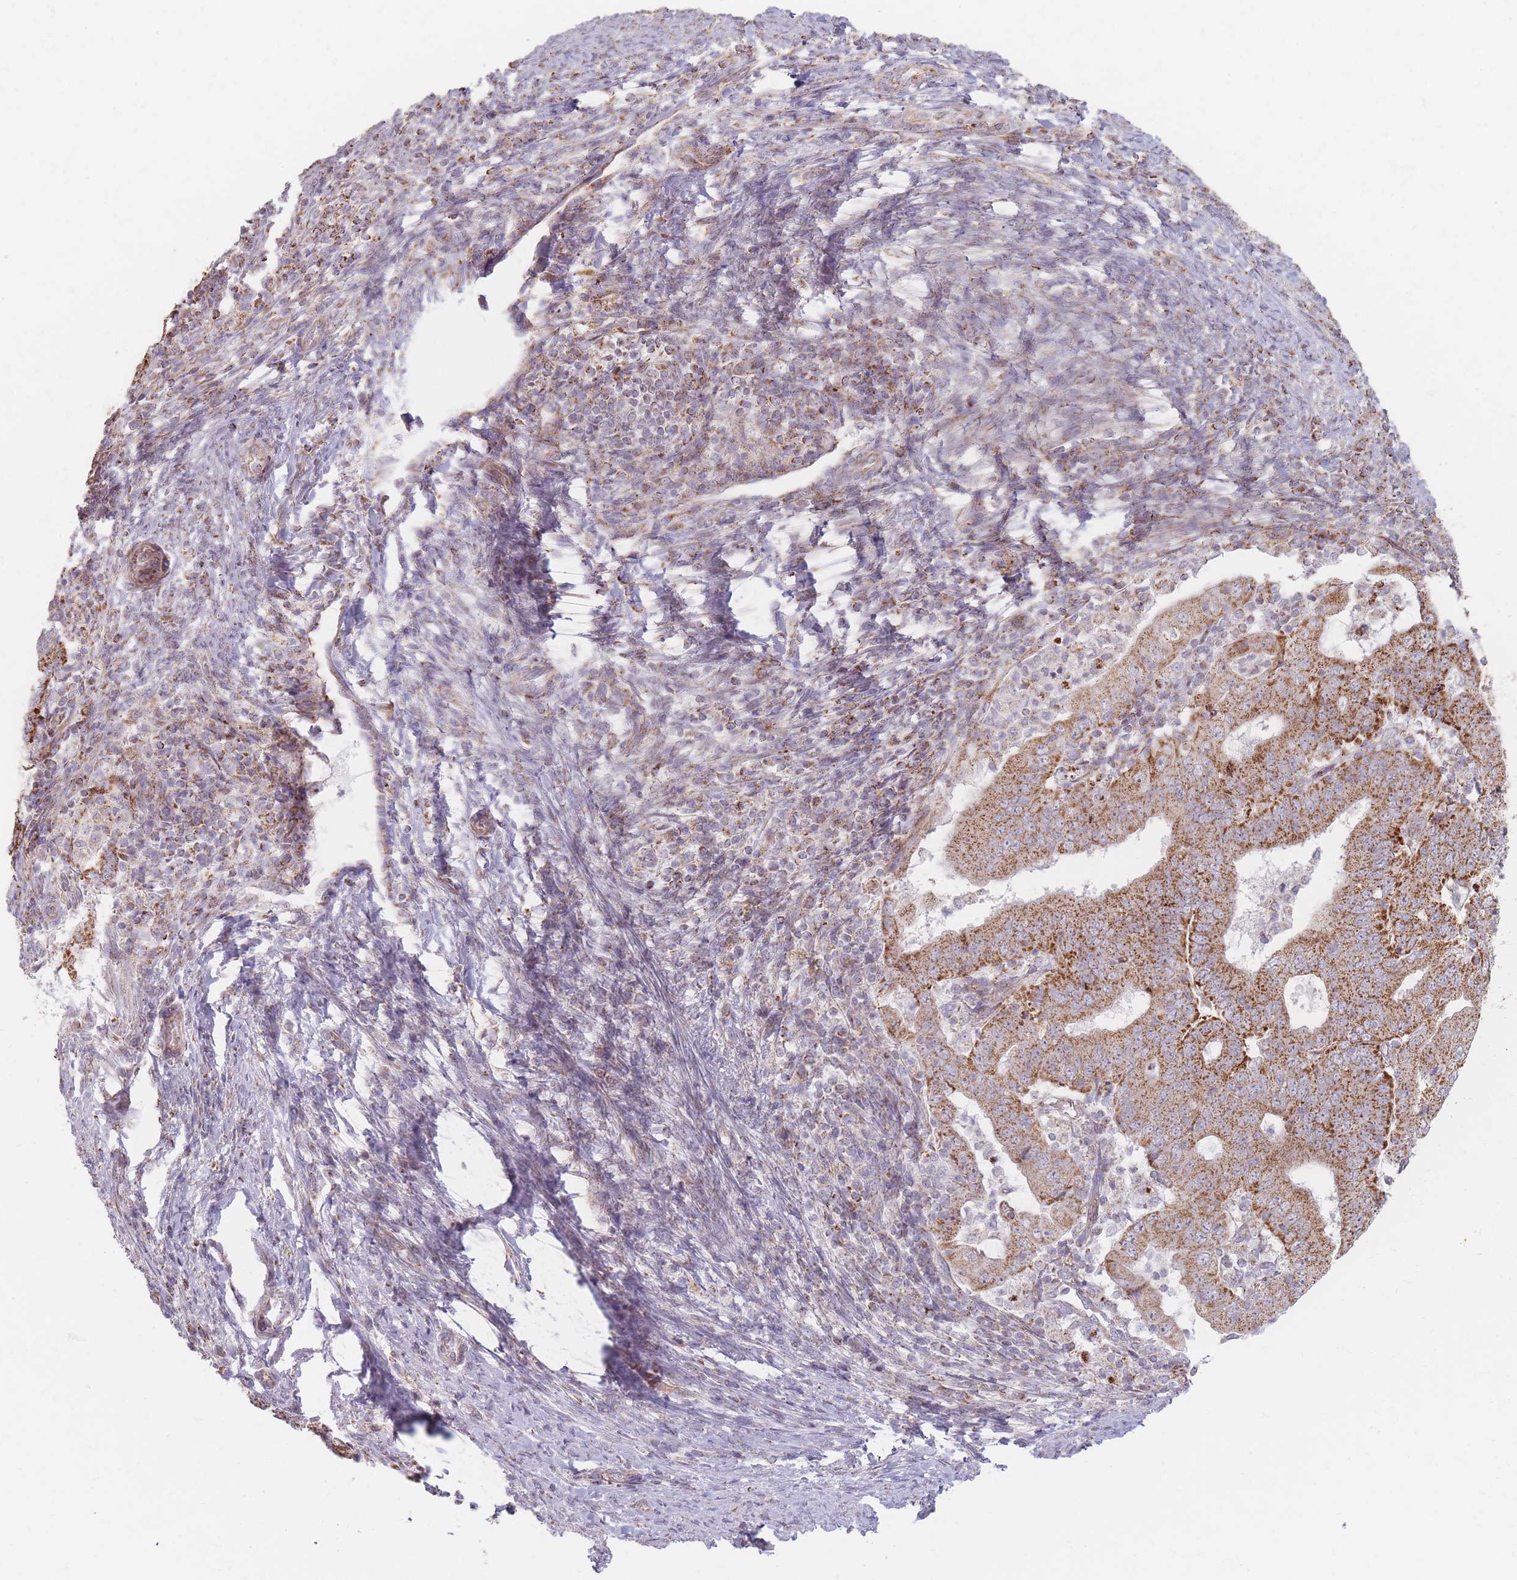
{"staining": {"intensity": "strong", "quantity": ">75%", "location": "cytoplasmic/membranous"}, "tissue": "endometrial cancer", "cell_type": "Tumor cells", "image_type": "cancer", "snomed": [{"axis": "morphology", "description": "Adenocarcinoma, NOS"}, {"axis": "topography", "description": "Endometrium"}], "caption": "Protein staining by IHC demonstrates strong cytoplasmic/membranous staining in approximately >75% of tumor cells in adenocarcinoma (endometrial).", "gene": "ESRP2", "patient": {"sex": "female", "age": 70}}